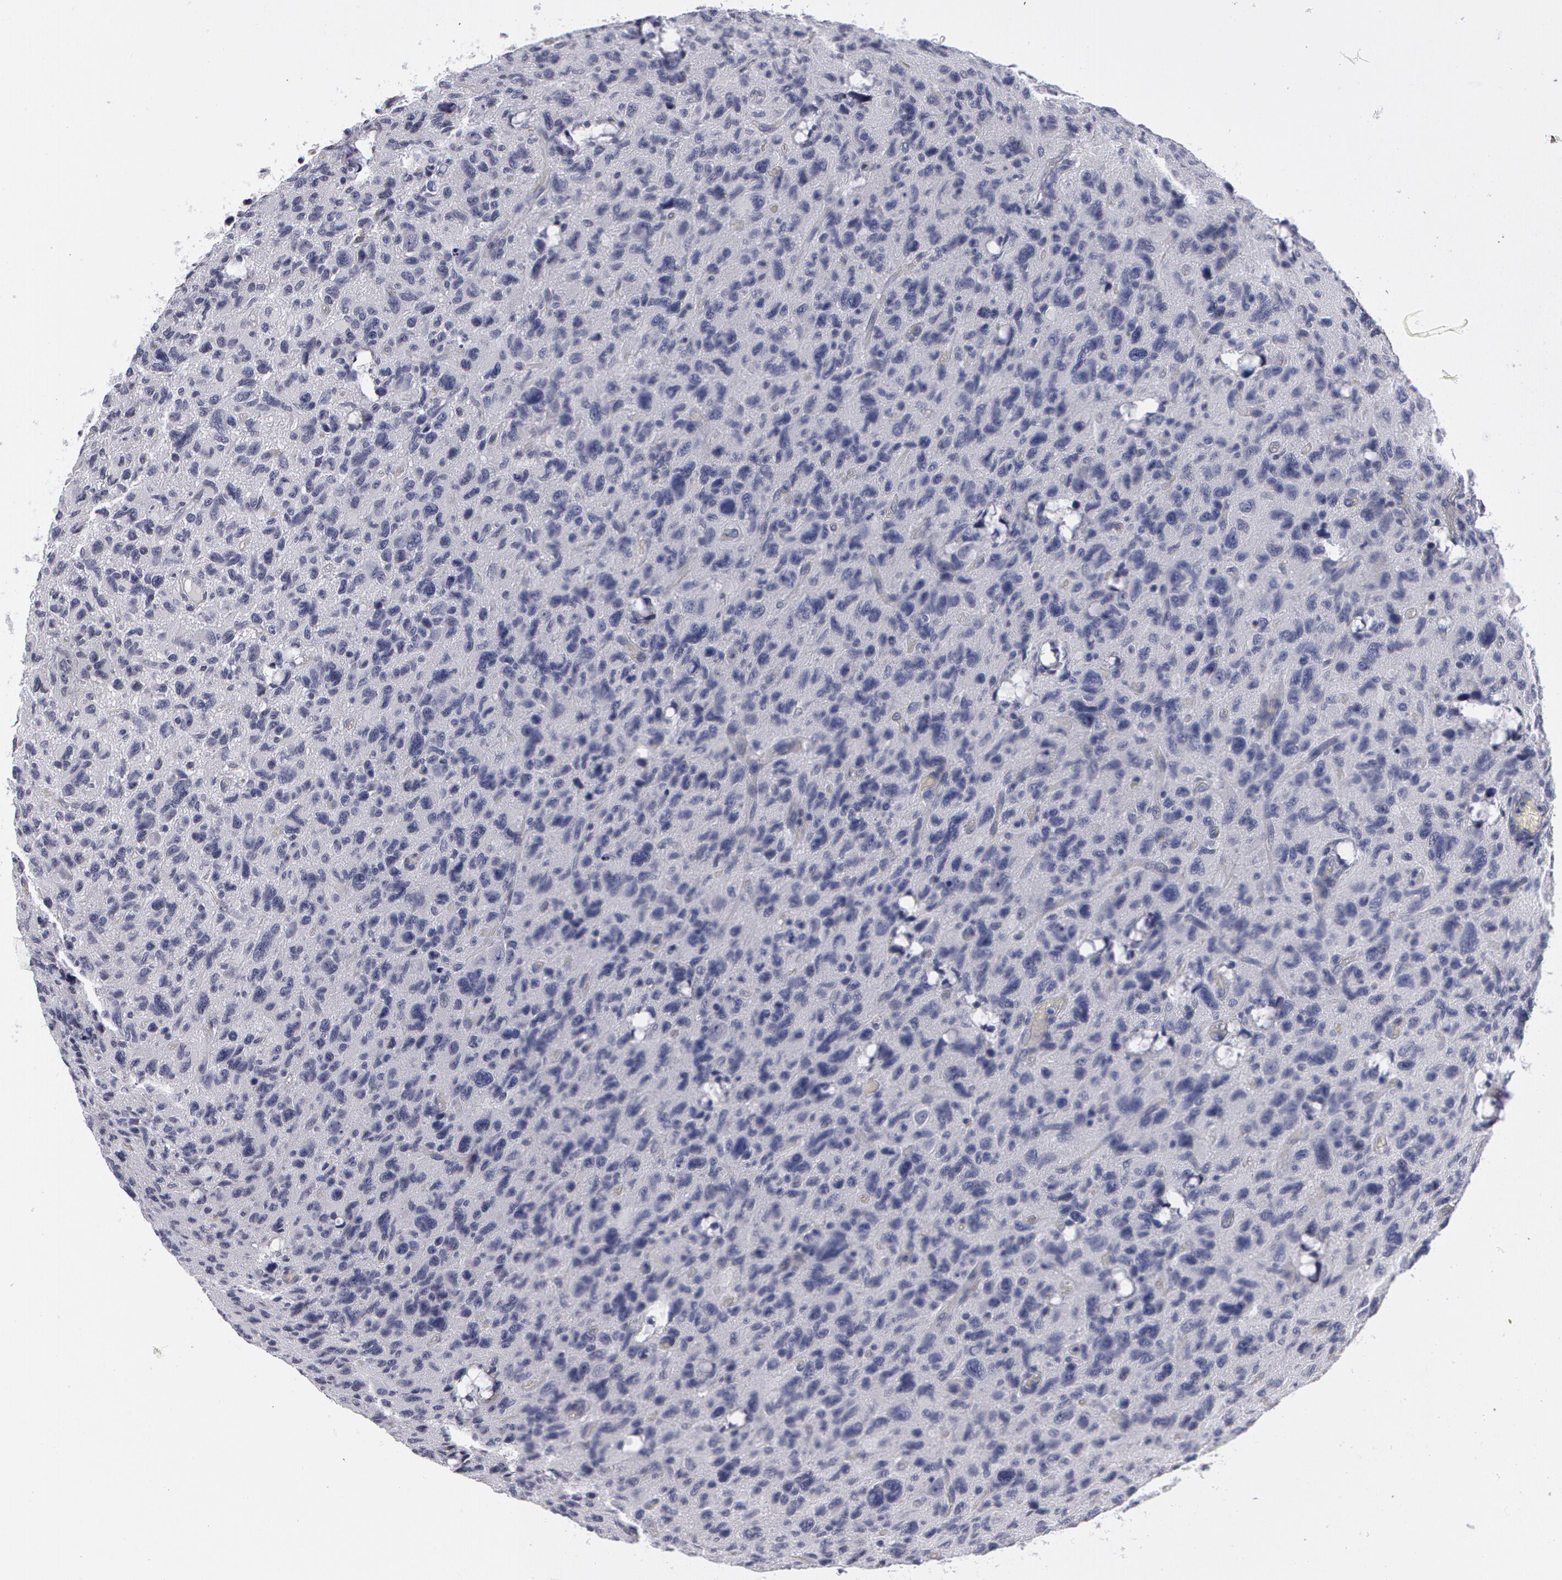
{"staining": {"intensity": "negative", "quantity": "none", "location": "none"}, "tissue": "glioma", "cell_type": "Tumor cells", "image_type": "cancer", "snomed": [{"axis": "morphology", "description": "Glioma, malignant, High grade"}, {"axis": "topography", "description": "Brain"}], "caption": "A histopathology image of glioma stained for a protein displays no brown staining in tumor cells.", "gene": "SMC1B", "patient": {"sex": "female", "age": 60}}